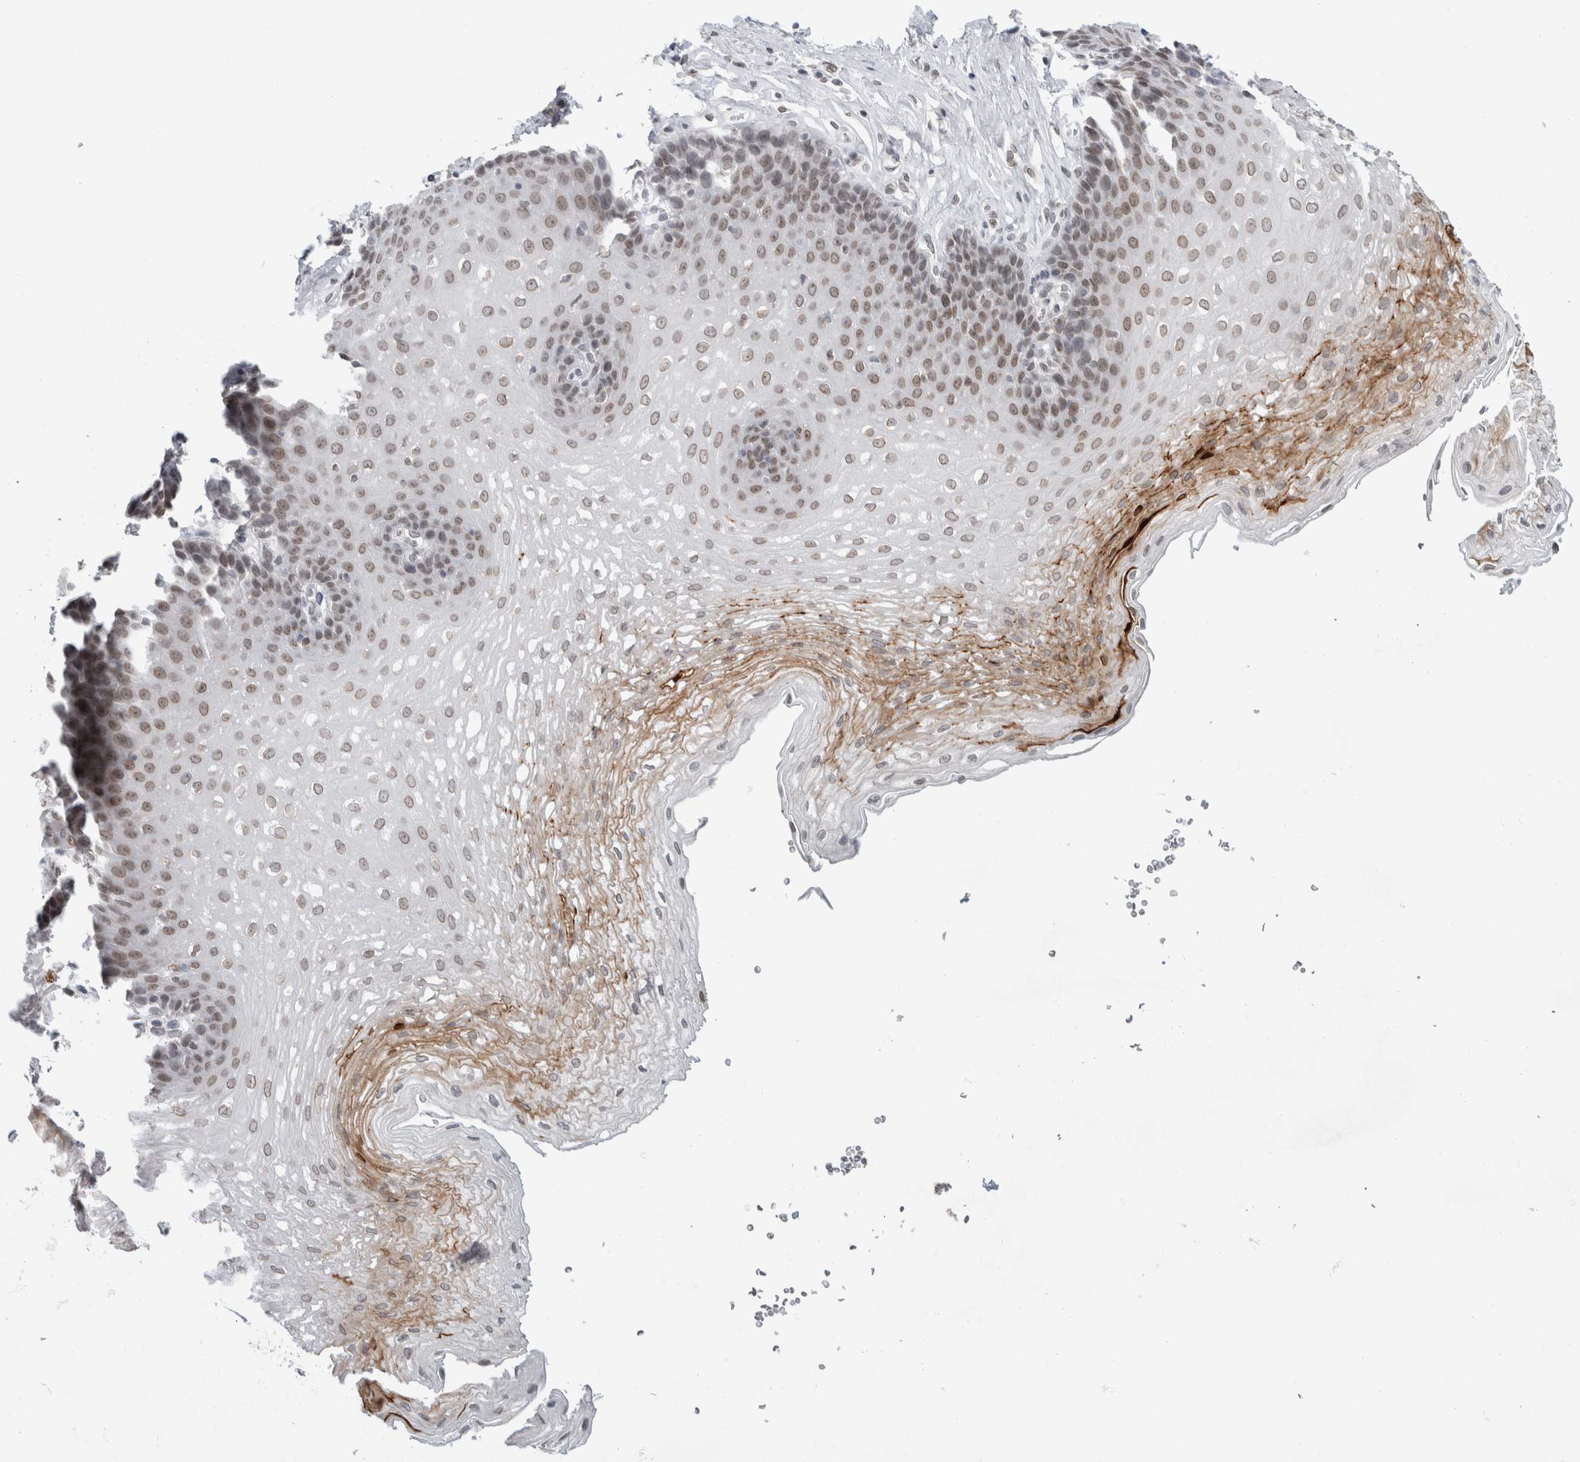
{"staining": {"intensity": "weak", "quantity": "25%-75%", "location": "cytoplasmic/membranous,nuclear"}, "tissue": "esophagus", "cell_type": "Squamous epithelial cells", "image_type": "normal", "snomed": [{"axis": "morphology", "description": "Normal tissue, NOS"}, {"axis": "topography", "description": "Esophagus"}], "caption": "Weak cytoplasmic/membranous,nuclear expression is appreciated in about 25%-75% of squamous epithelial cells in normal esophagus.", "gene": "ZNF770", "patient": {"sex": "female", "age": 66}}